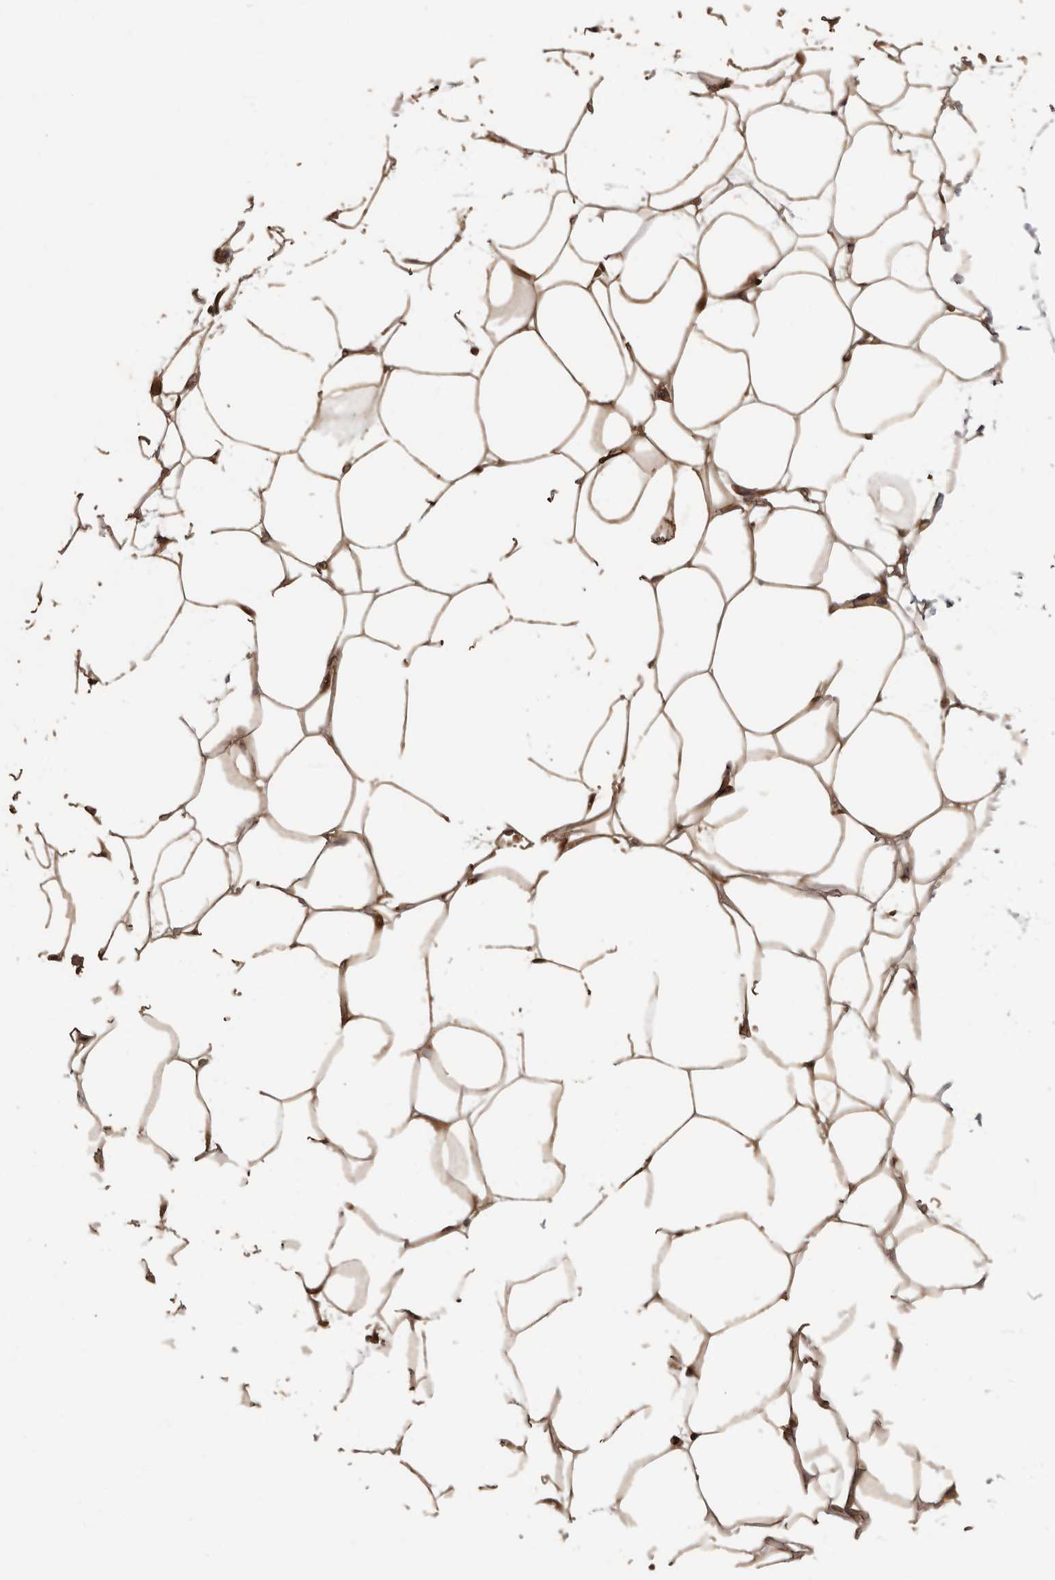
{"staining": {"intensity": "moderate", "quantity": ">75%", "location": "cytoplasmic/membranous"}, "tissue": "adipose tissue", "cell_type": "Adipocytes", "image_type": "normal", "snomed": [{"axis": "morphology", "description": "Normal tissue, NOS"}, {"axis": "topography", "description": "Breast"}], "caption": "A high-resolution photomicrograph shows immunohistochemistry staining of unremarkable adipose tissue, which exhibits moderate cytoplasmic/membranous positivity in approximately >75% of adipocytes. Nuclei are stained in blue.", "gene": "ARHGEF5", "patient": {"sex": "female", "age": 23}}